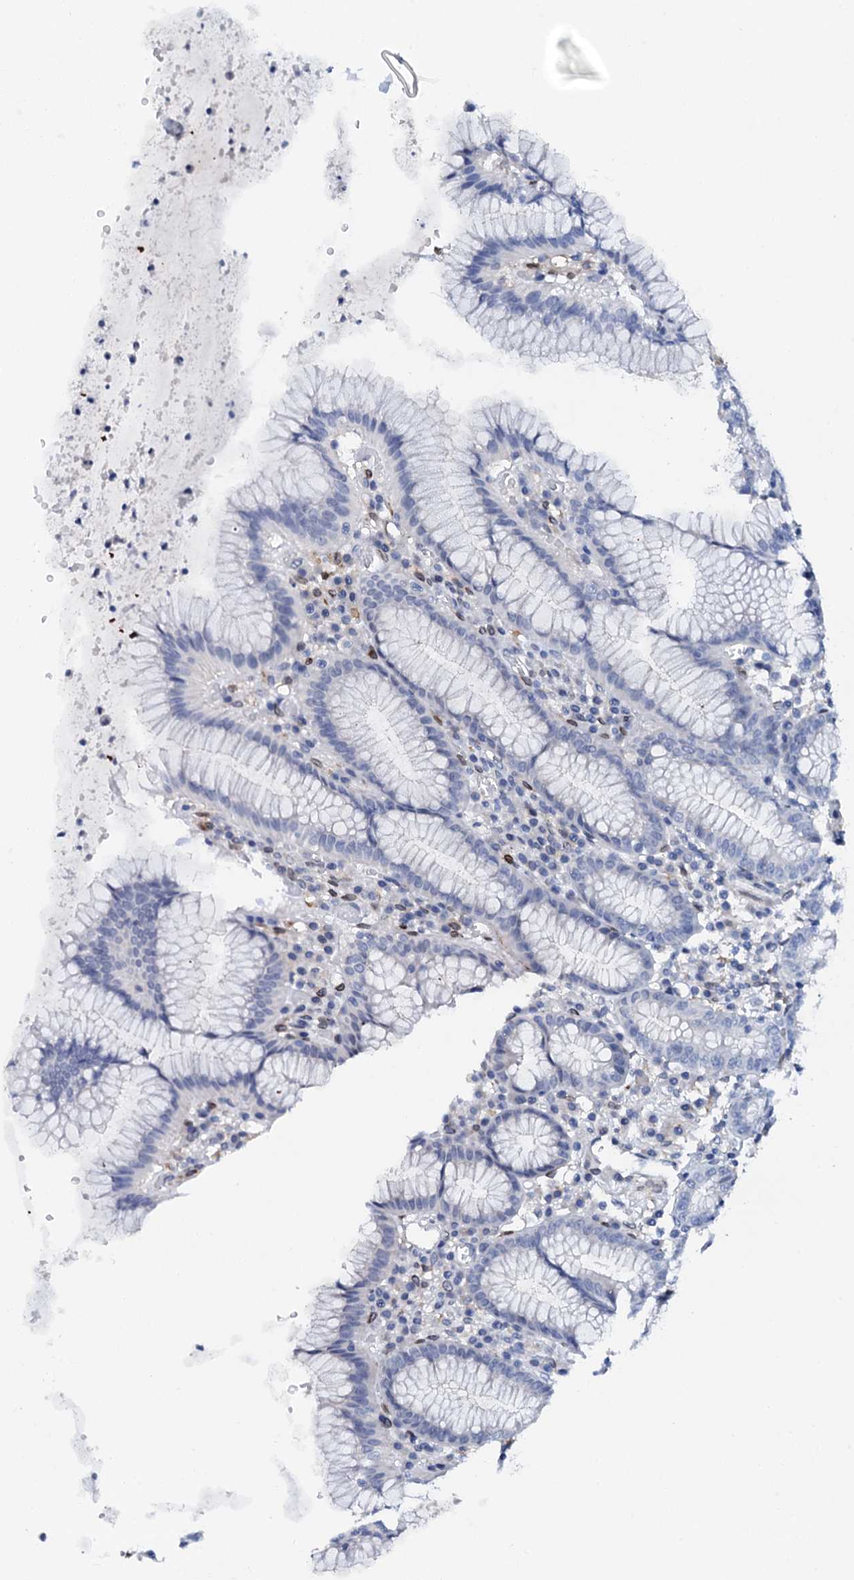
{"staining": {"intensity": "negative", "quantity": "none", "location": "none"}, "tissue": "stomach", "cell_type": "Glandular cells", "image_type": "normal", "snomed": [{"axis": "morphology", "description": "Normal tissue, NOS"}, {"axis": "topography", "description": "Stomach"}], "caption": "This photomicrograph is of normal stomach stained with IHC to label a protein in brown with the nuclei are counter-stained blue. There is no staining in glandular cells. (Stains: DAB (3,3'-diaminobenzidine) immunohistochemistry (IHC) with hematoxylin counter stain, Microscopy: brightfield microscopy at high magnification).", "gene": "MED13L", "patient": {"sex": "male", "age": 55}}